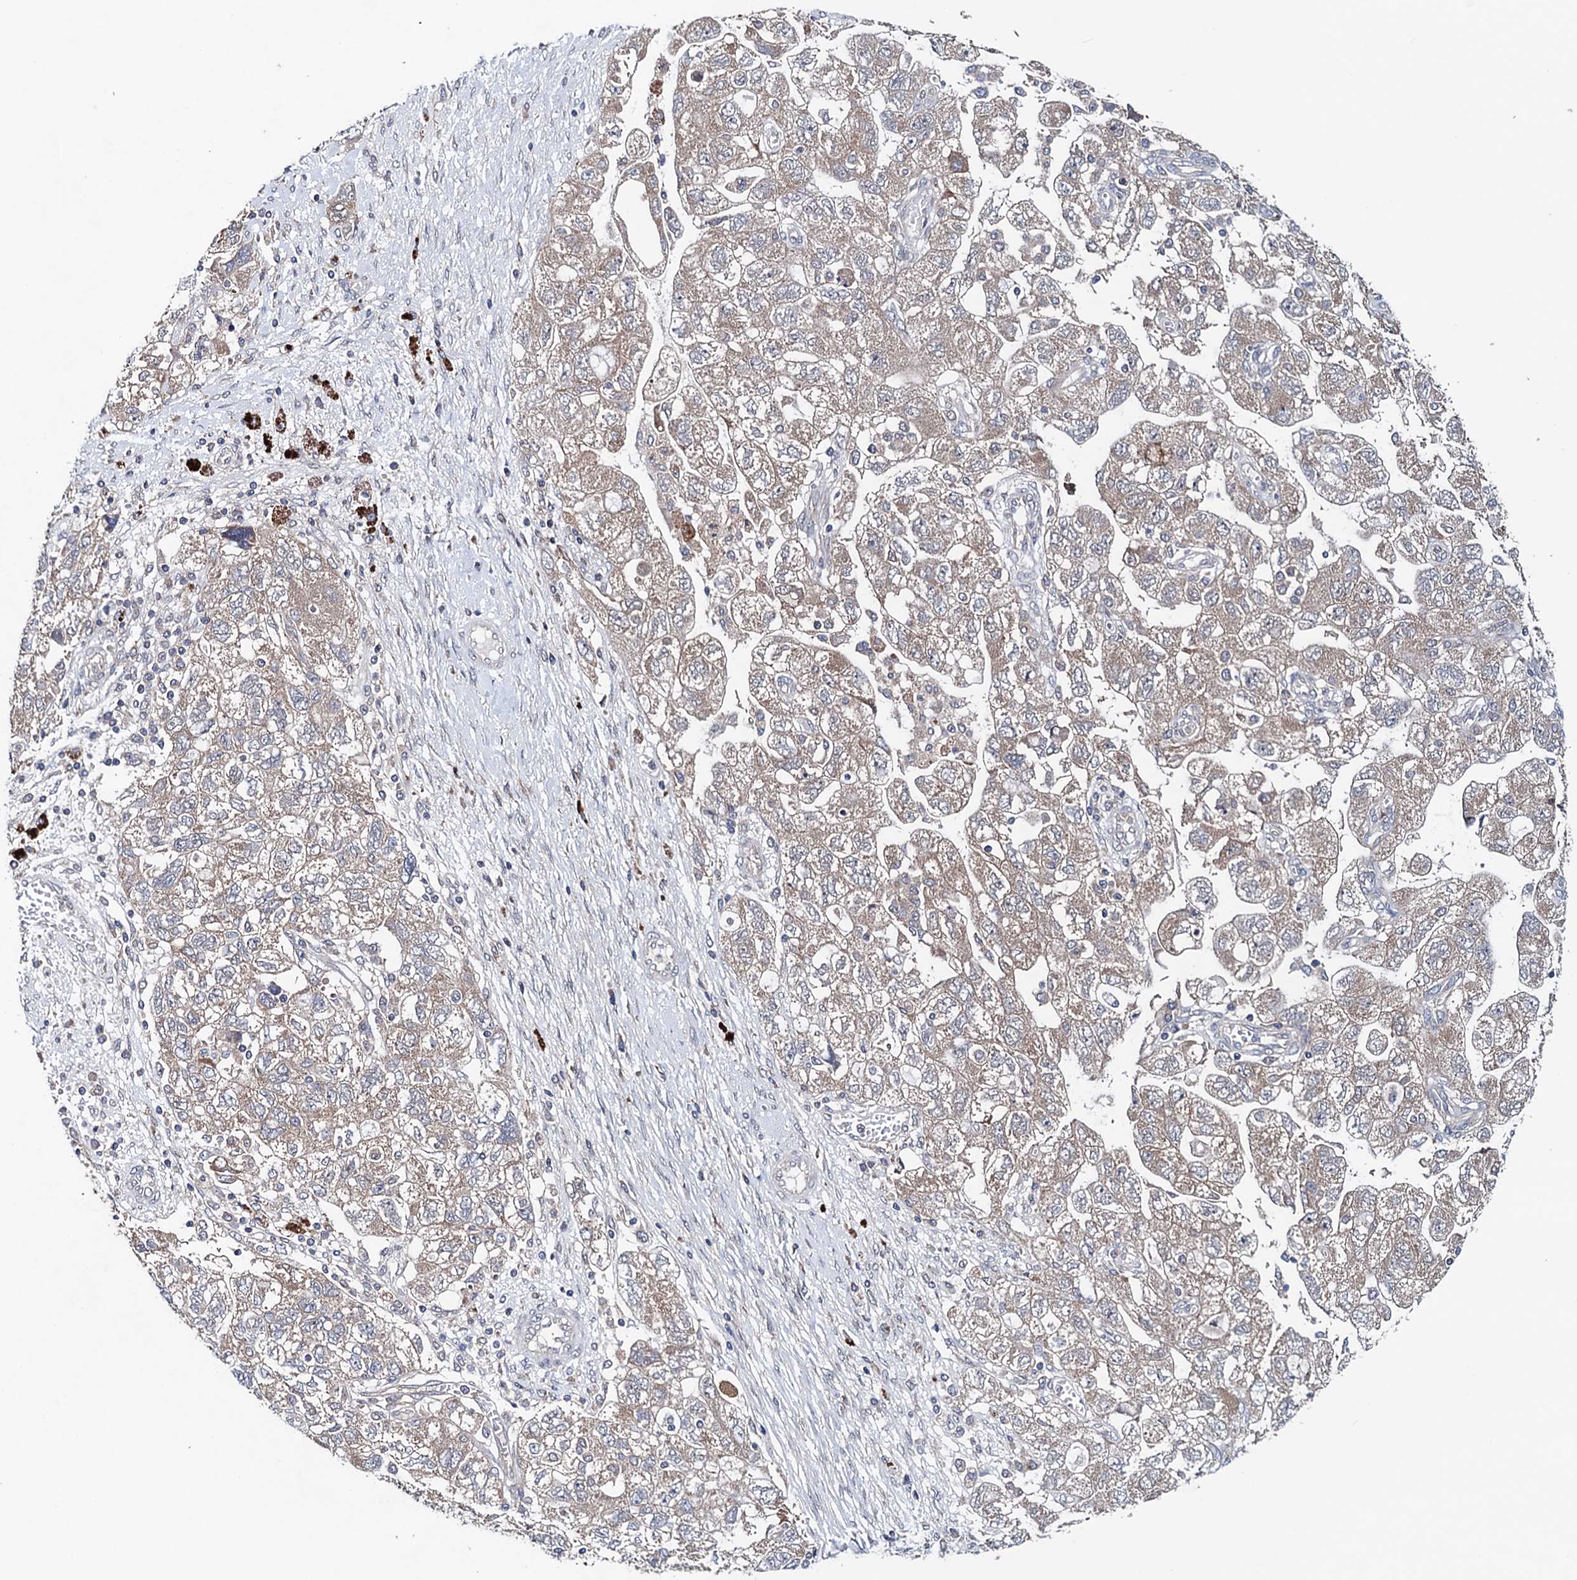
{"staining": {"intensity": "weak", "quantity": ">75%", "location": "cytoplasmic/membranous"}, "tissue": "ovarian cancer", "cell_type": "Tumor cells", "image_type": "cancer", "snomed": [{"axis": "morphology", "description": "Carcinoma, NOS"}, {"axis": "morphology", "description": "Cystadenocarcinoma, serous, NOS"}, {"axis": "topography", "description": "Ovary"}], "caption": "The histopathology image exhibits immunohistochemical staining of carcinoma (ovarian). There is weak cytoplasmic/membranous staining is seen in about >75% of tumor cells. Nuclei are stained in blue.", "gene": "BLTP3B", "patient": {"sex": "female", "age": 69}}